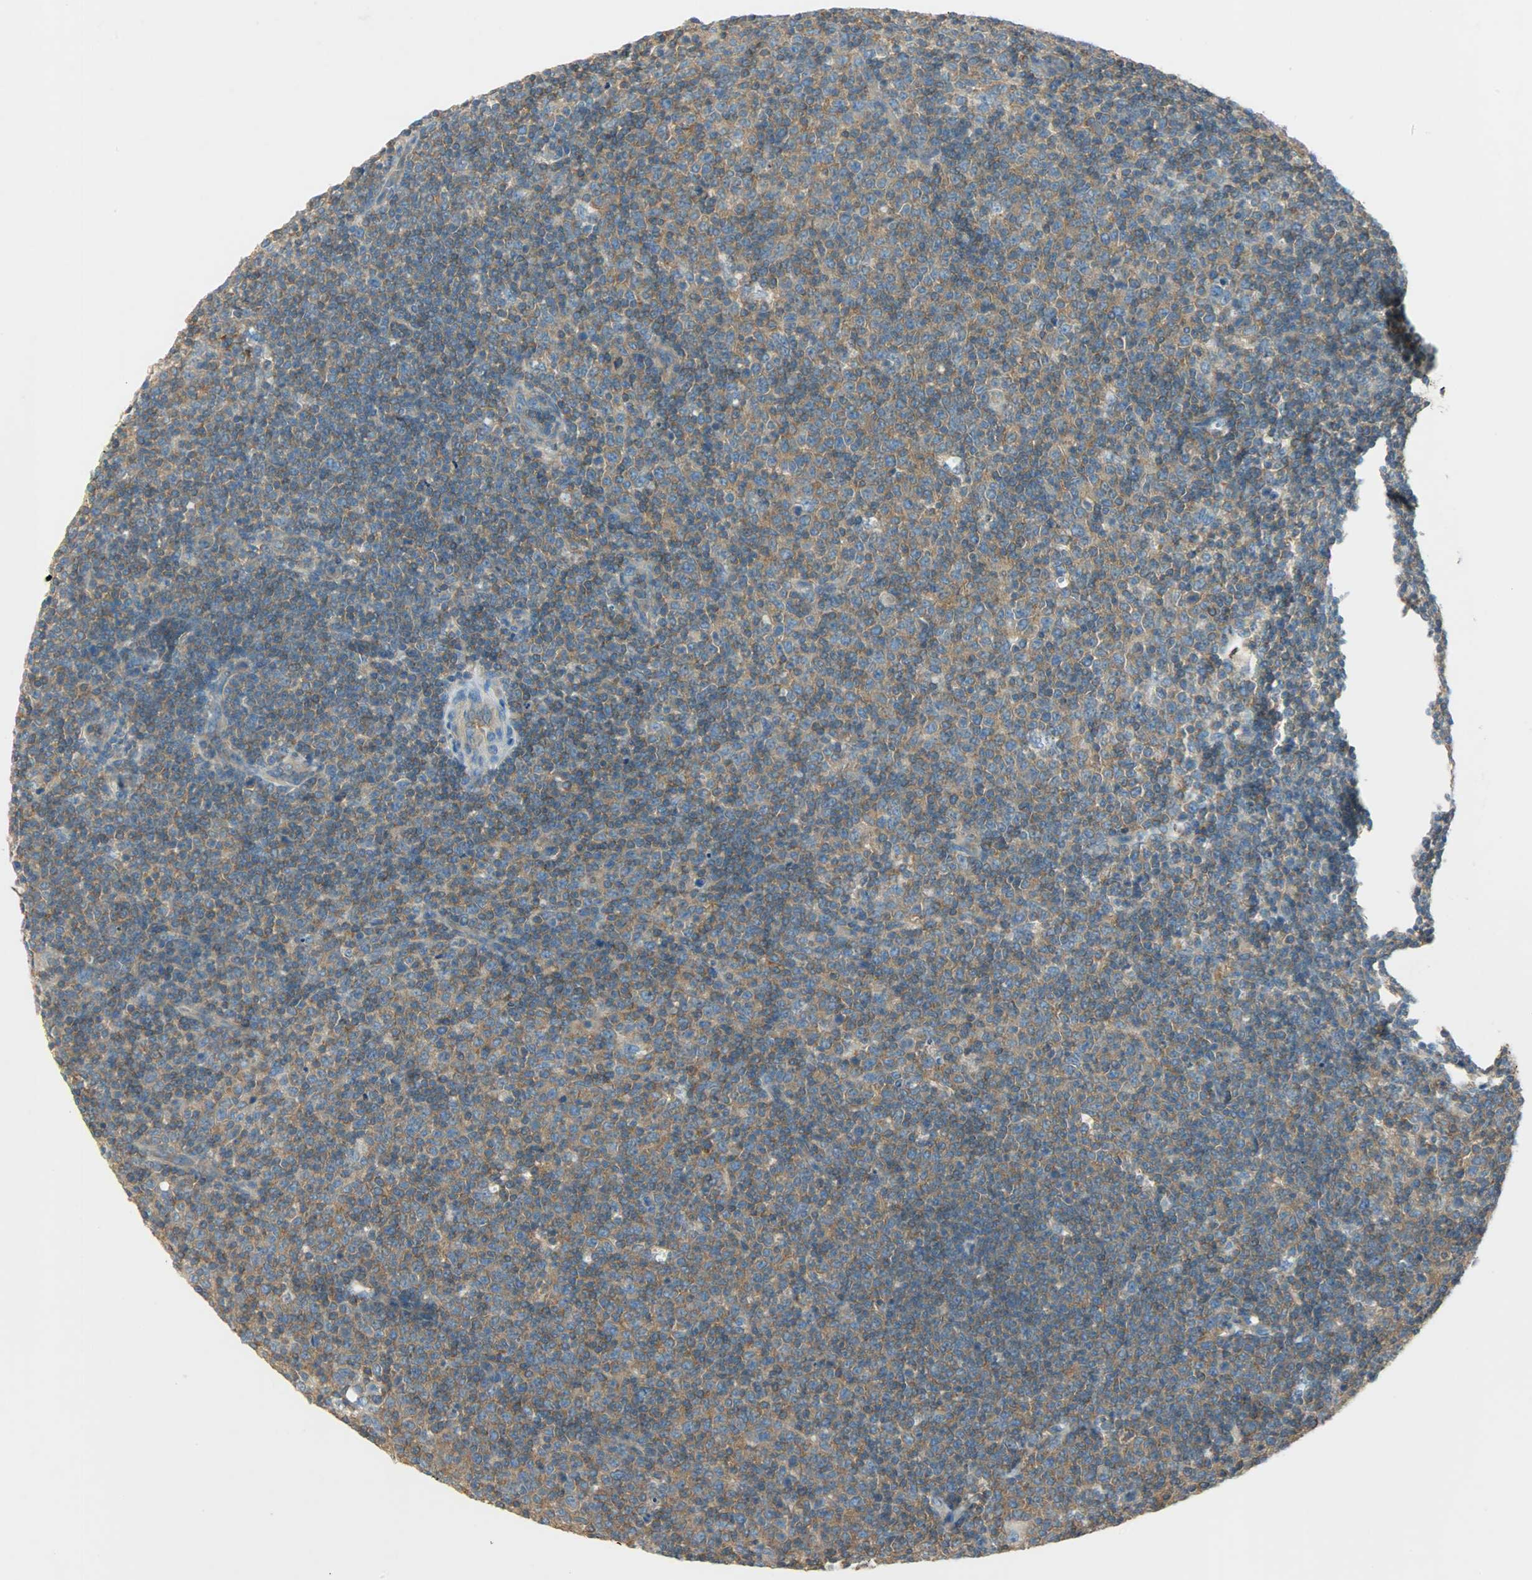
{"staining": {"intensity": "moderate", "quantity": ">75%", "location": "cytoplasmic/membranous"}, "tissue": "lymphoma", "cell_type": "Tumor cells", "image_type": "cancer", "snomed": [{"axis": "morphology", "description": "Malignant lymphoma, non-Hodgkin's type, Low grade"}, {"axis": "topography", "description": "Lymph node"}], "caption": "This micrograph reveals lymphoma stained with immunohistochemistry (IHC) to label a protein in brown. The cytoplasmic/membranous of tumor cells show moderate positivity for the protein. Nuclei are counter-stained blue.", "gene": "TSC22D2", "patient": {"sex": "male", "age": 70}}